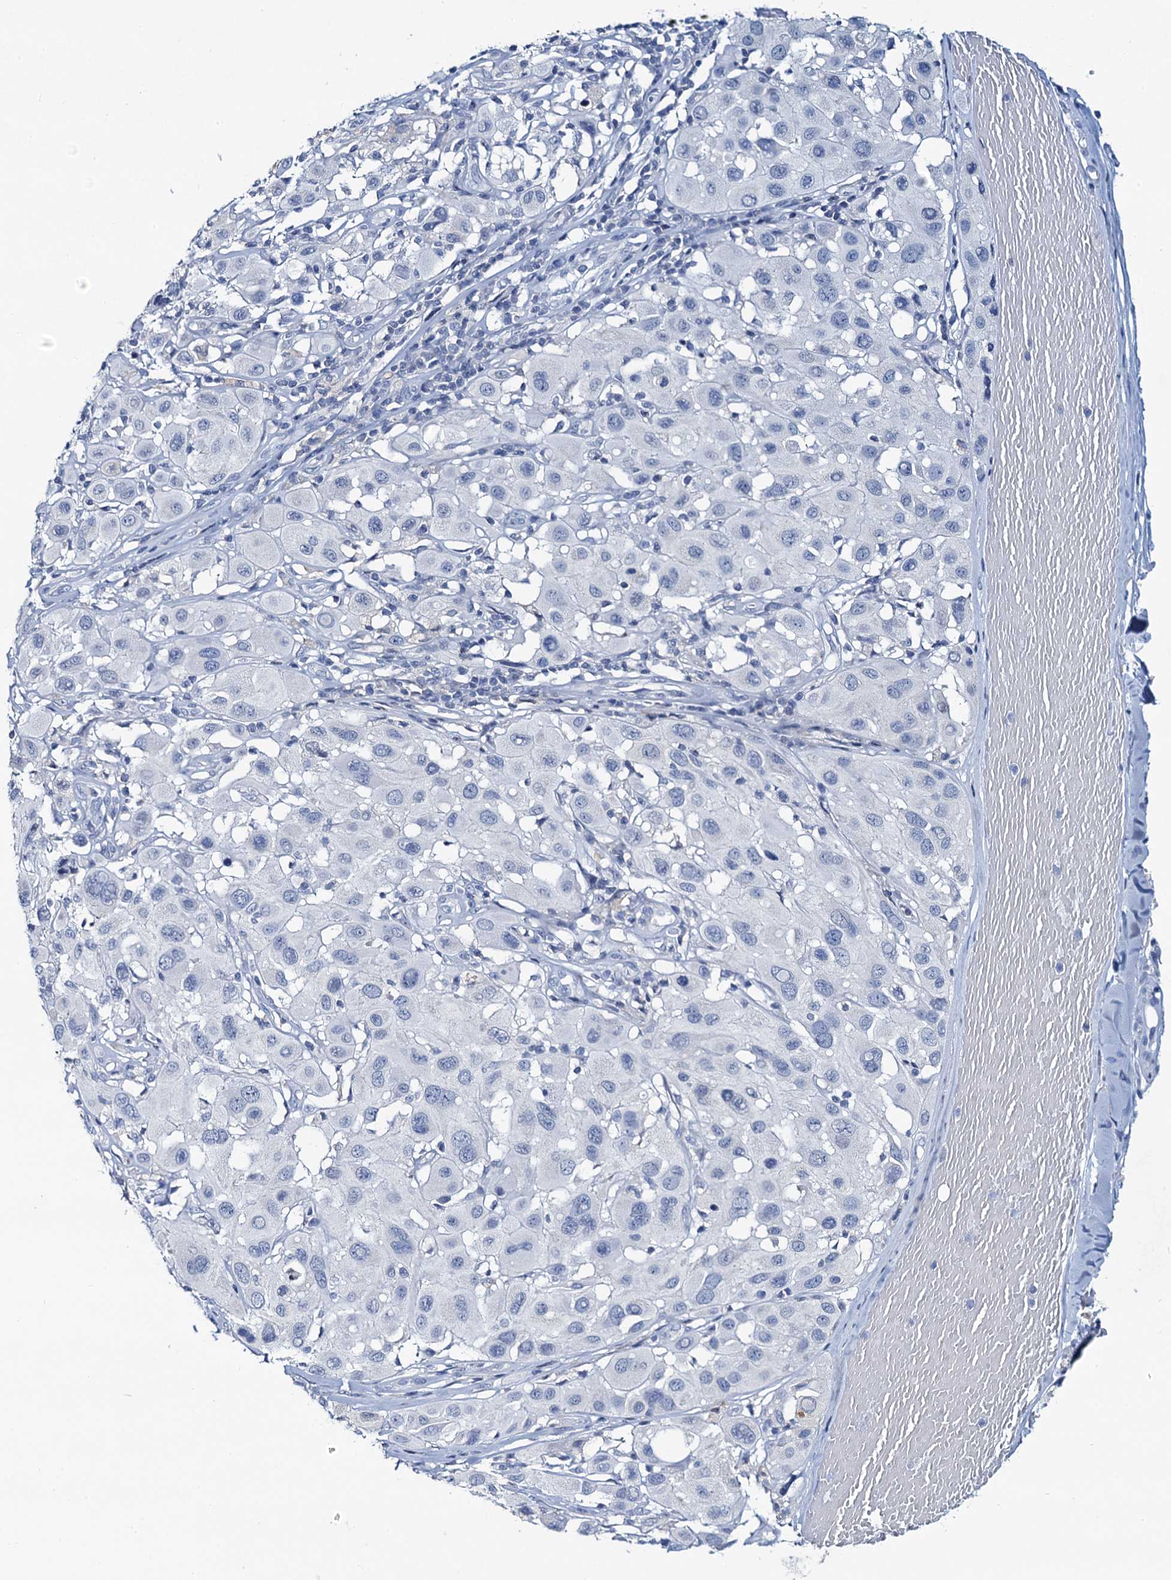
{"staining": {"intensity": "negative", "quantity": "none", "location": "none"}, "tissue": "melanoma", "cell_type": "Tumor cells", "image_type": "cancer", "snomed": [{"axis": "morphology", "description": "Malignant melanoma, Metastatic site"}, {"axis": "topography", "description": "Skin"}], "caption": "A photomicrograph of human melanoma is negative for staining in tumor cells.", "gene": "TOX3", "patient": {"sex": "male", "age": 41}}